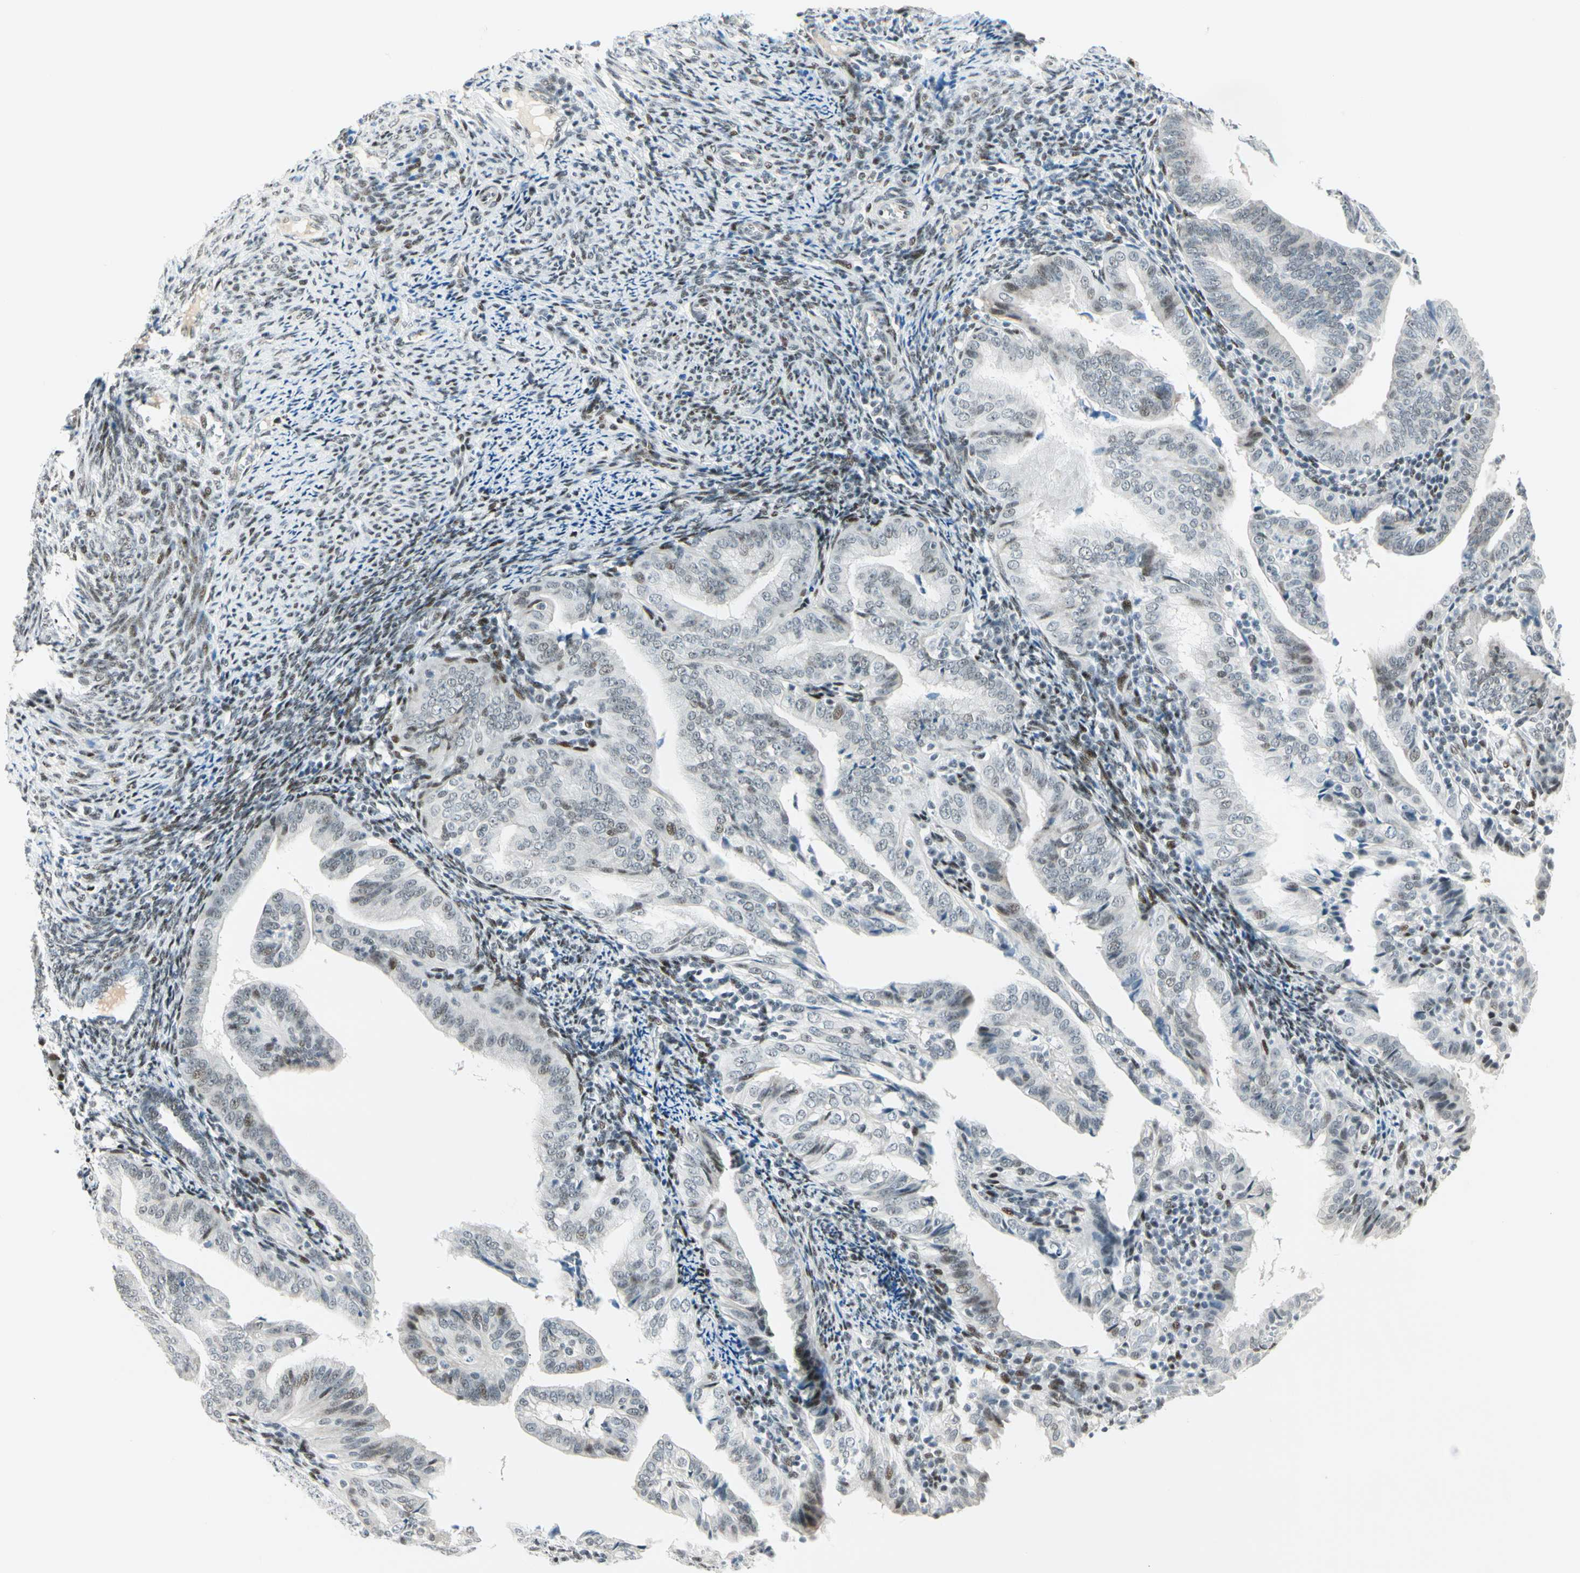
{"staining": {"intensity": "moderate", "quantity": "<25%", "location": "nuclear"}, "tissue": "endometrial cancer", "cell_type": "Tumor cells", "image_type": "cancer", "snomed": [{"axis": "morphology", "description": "Adenocarcinoma, NOS"}, {"axis": "topography", "description": "Endometrium"}], "caption": "Brown immunohistochemical staining in human adenocarcinoma (endometrial) shows moderate nuclear positivity in about <25% of tumor cells. (Stains: DAB in brown, nuclei in blue, Microscopy: brightfield microscopy at high magnification).", "gene": "PKNOX1", "patient": {"sex": "female", "age": 58}}